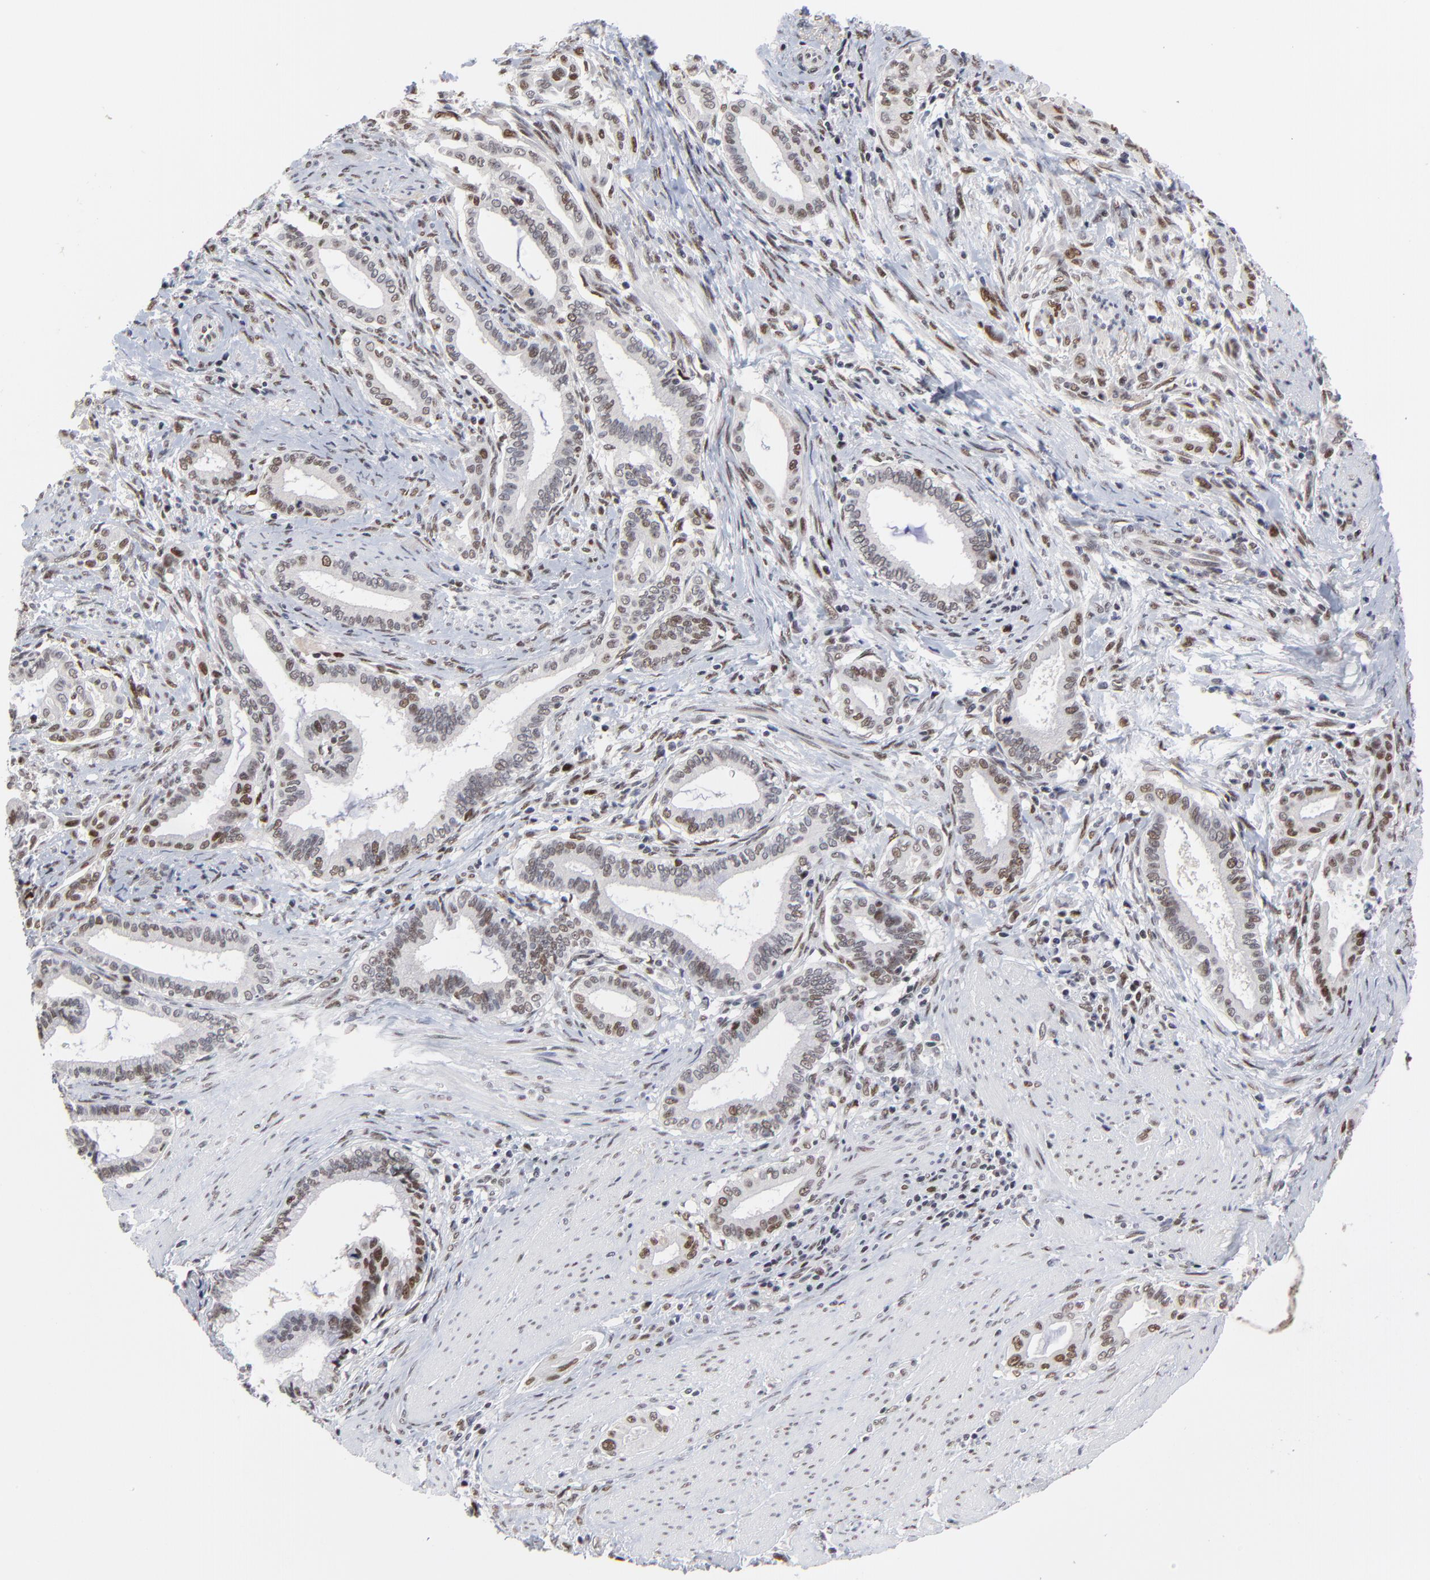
{"staining": {"intensity": "weak", "quantity": "25%-75%", "location": "nuclear"}, "tissue": "pancreatic cancer", "cell_type": "Tumor cells", "image_type": "cancer", "snomed": [{"axis": "morphology", "description": "Adenocarcinoma, NOS"}, {"axis": "topography", "description": "Pancreas"}], "caption": "DAB (3,3'-diaminobenzidine) immunohistochemical staining of human adenocarcinoma (pancreatic) demonstrates weak nuclear protein staining in approximately 25%-75% of tumor cells.", "gene": "OGFOD1", "patient": {"sex": "female", "age": 64}}